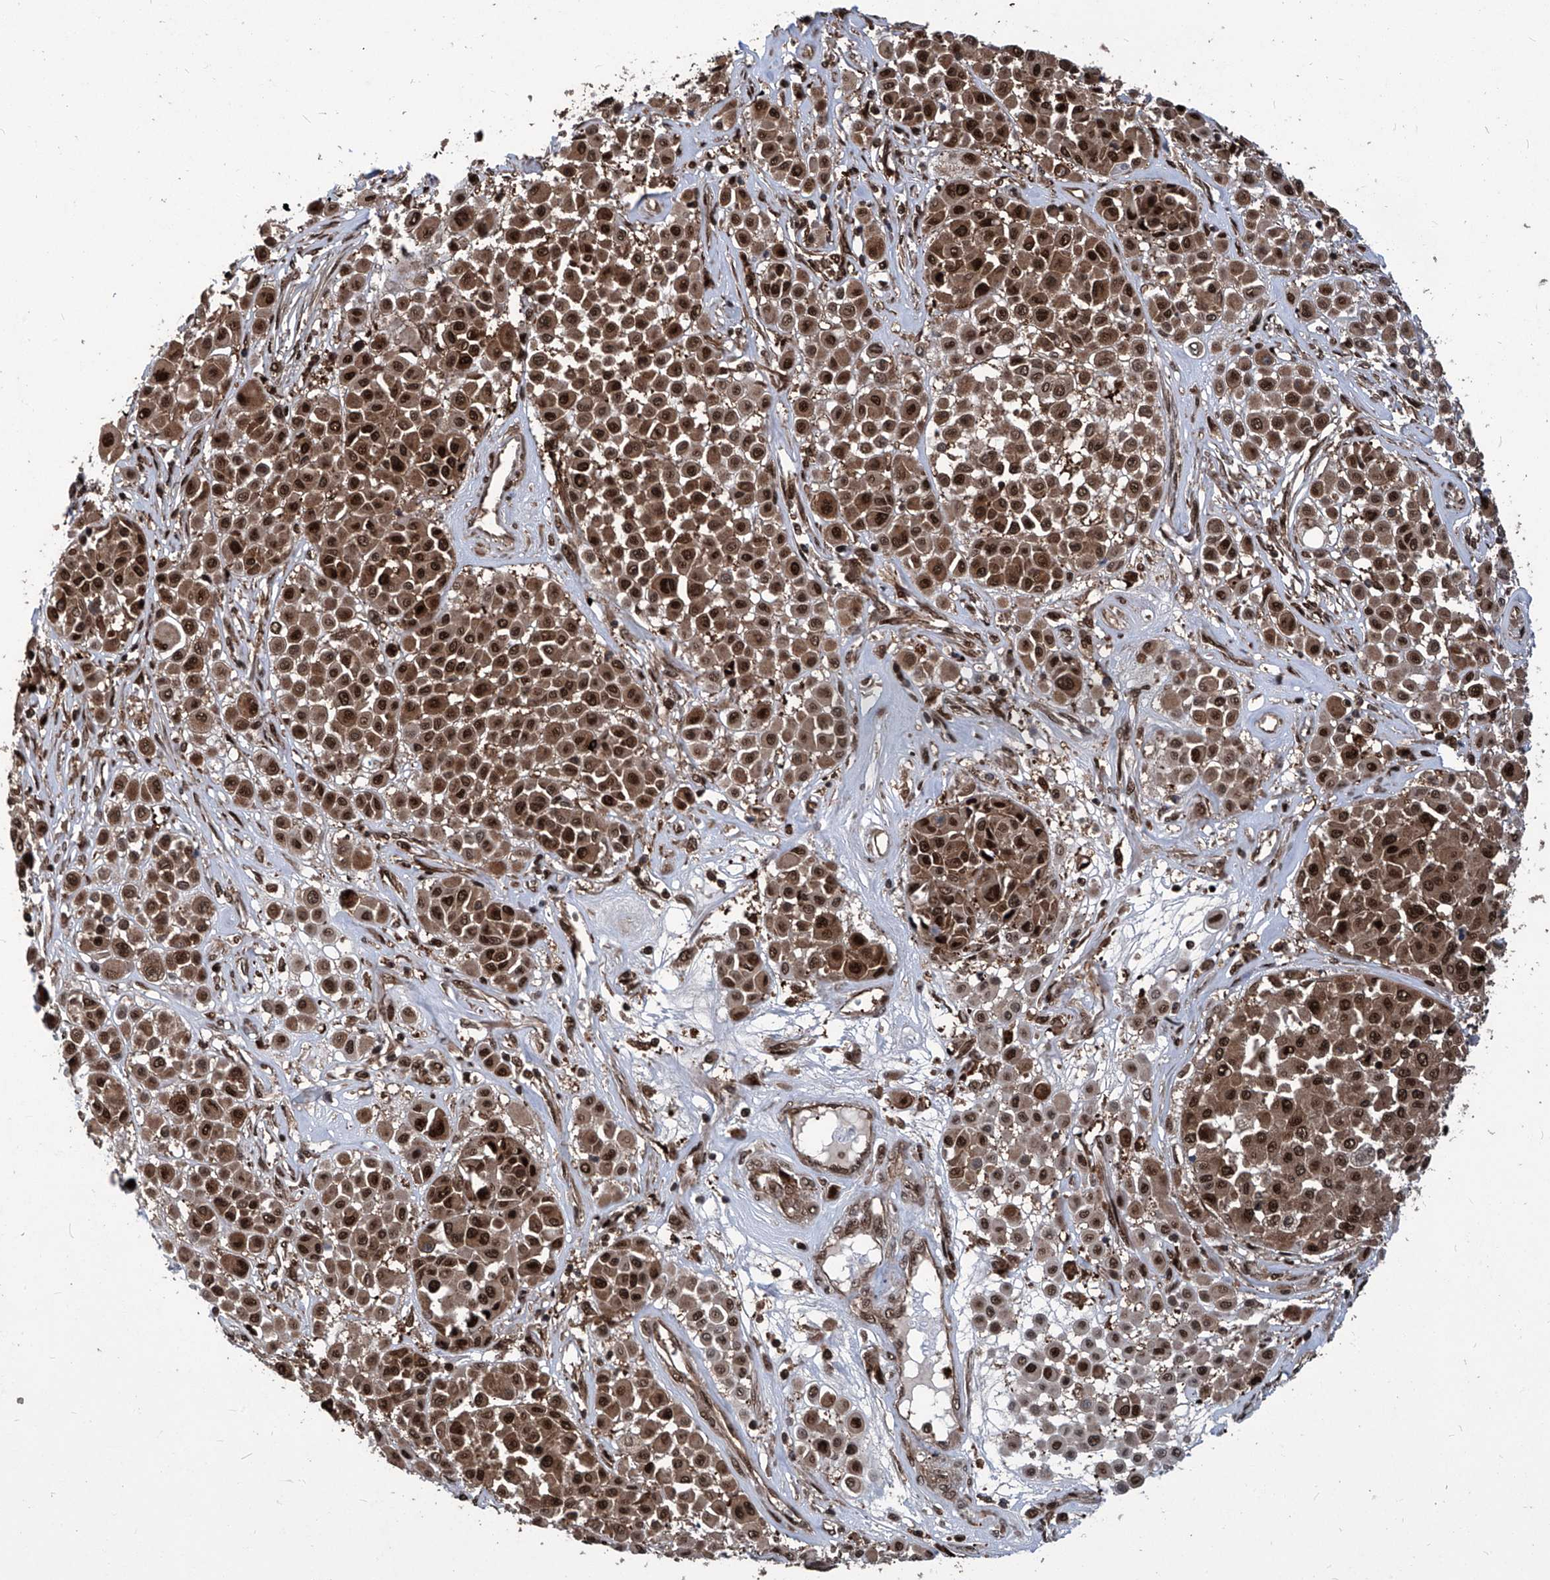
{"staining": {"intensity": "strong", "quantity": ">75%", "location": "cytoplasmic/membranous,nuclear"}, "tissue": "melanoma", "cell_type": "Tumor cells", "image_type": "cancer", "snomed": [{"axis": "morphology", "description": "Malignant melanoma, Metastatic site"}, {"axis": "topography", "description": "Soft tissue"}], "caption": "Approximately >75% of tumor cells in melanoma demonstrate strong cytoplasmic/membranous and nuclear protein staining as visualized by brown immunohistochemical staining.", "gene": "PSMB1", "patient": {"sex": "male", "age": 41}}